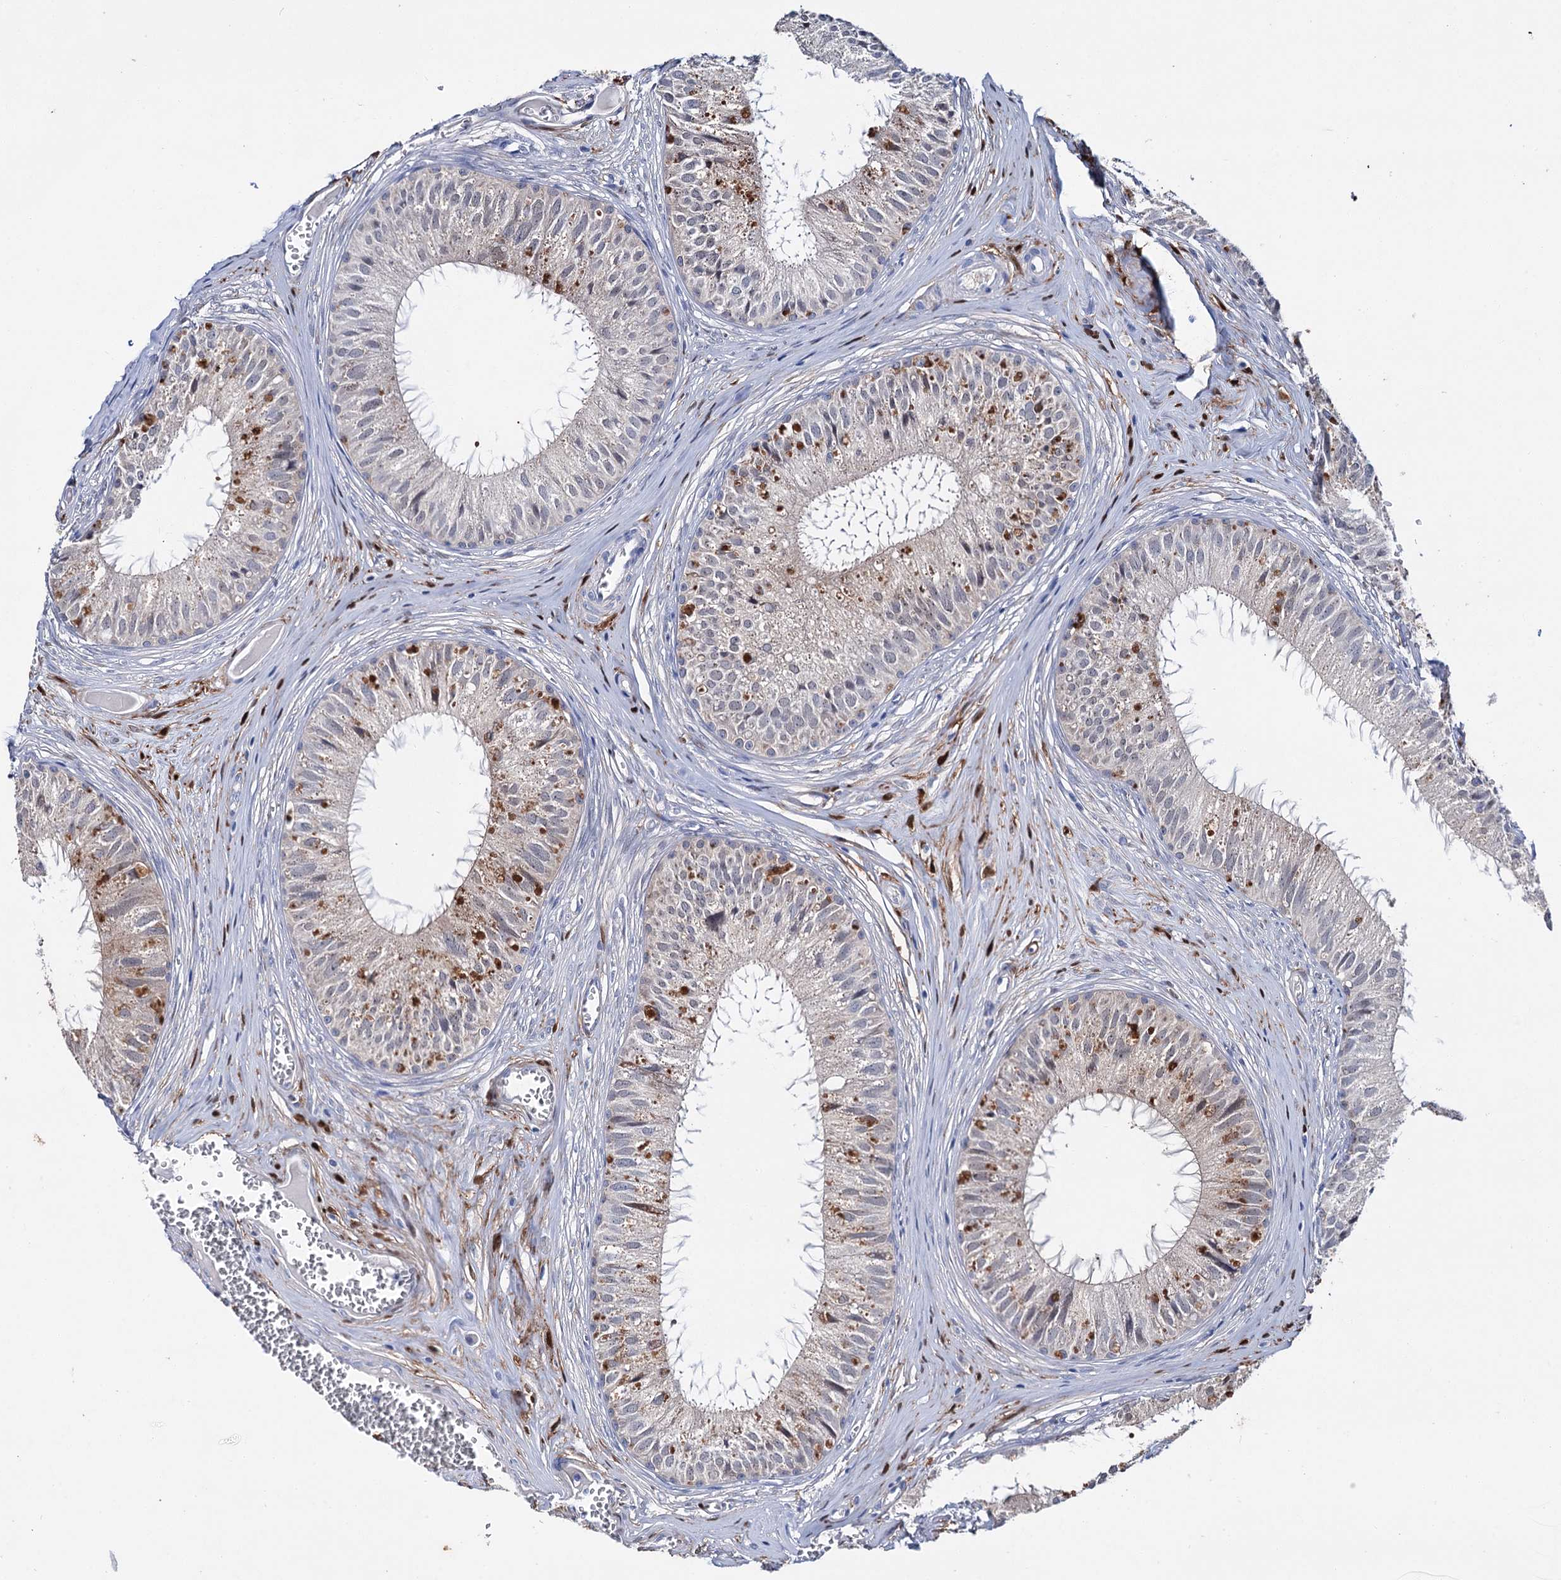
{"staining": {"intensity": "weak", "quantity": "<25%", "location": "cytoplasmic/membranous"}, "tissue": "epididymis", "cell_type": "Glandular cells", "image_type": "normal", "snomed": [{"axis": "morphology", "description": "Normal tissue, NOS"}, {"axis": "topography", "description": "Epididymis"}], "caption": "Glandular cells show no significant expression in normal epididymis.", "gene": "LYZL4", "patient": {"sex": "male", "age": 36}}